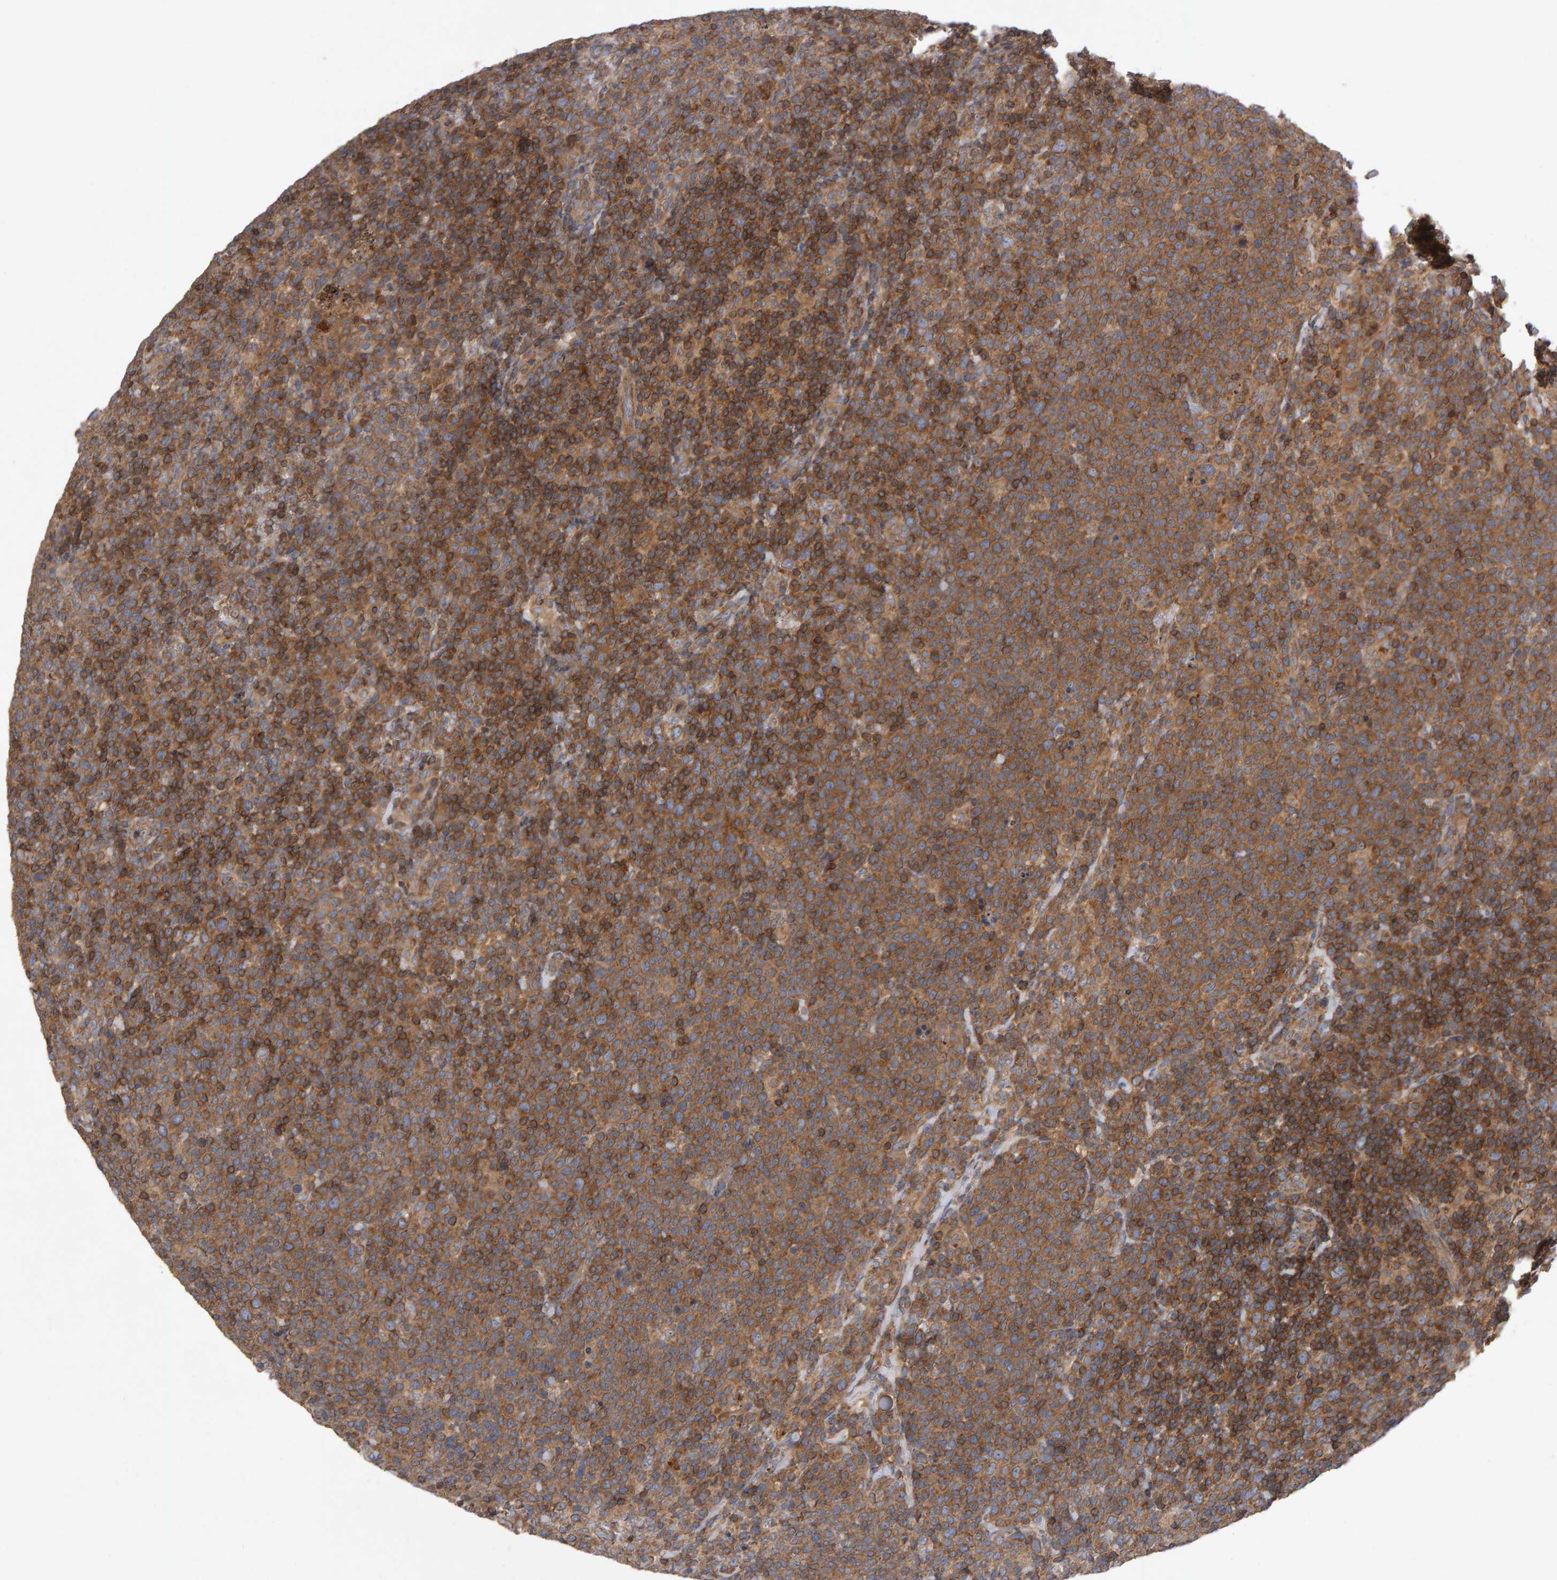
{"staining": {"intensity": "moderate", "quantity": ">75%", "location": "cytoplasmic/membranous"}, "tissue": "lymphoma", "cell_type": "Tumor cells", "image_type": "cancer", "snomed": [{"axis": "morphology", "description": "Malignant lymphoma, non-Hodgkin's type, High grade"}, {"axis": "topography", "description": "Lymph node"}], "caption": "This photomicrograph reveals IHC staining of malignant lymphoma, non-Hodgkin's type (high-grade), with medium moderate cytoplasmic/membranous staining in about >75% of tumor cells.", "gene": "PGS1", "patient": {"sex": "male", "age": 61}}